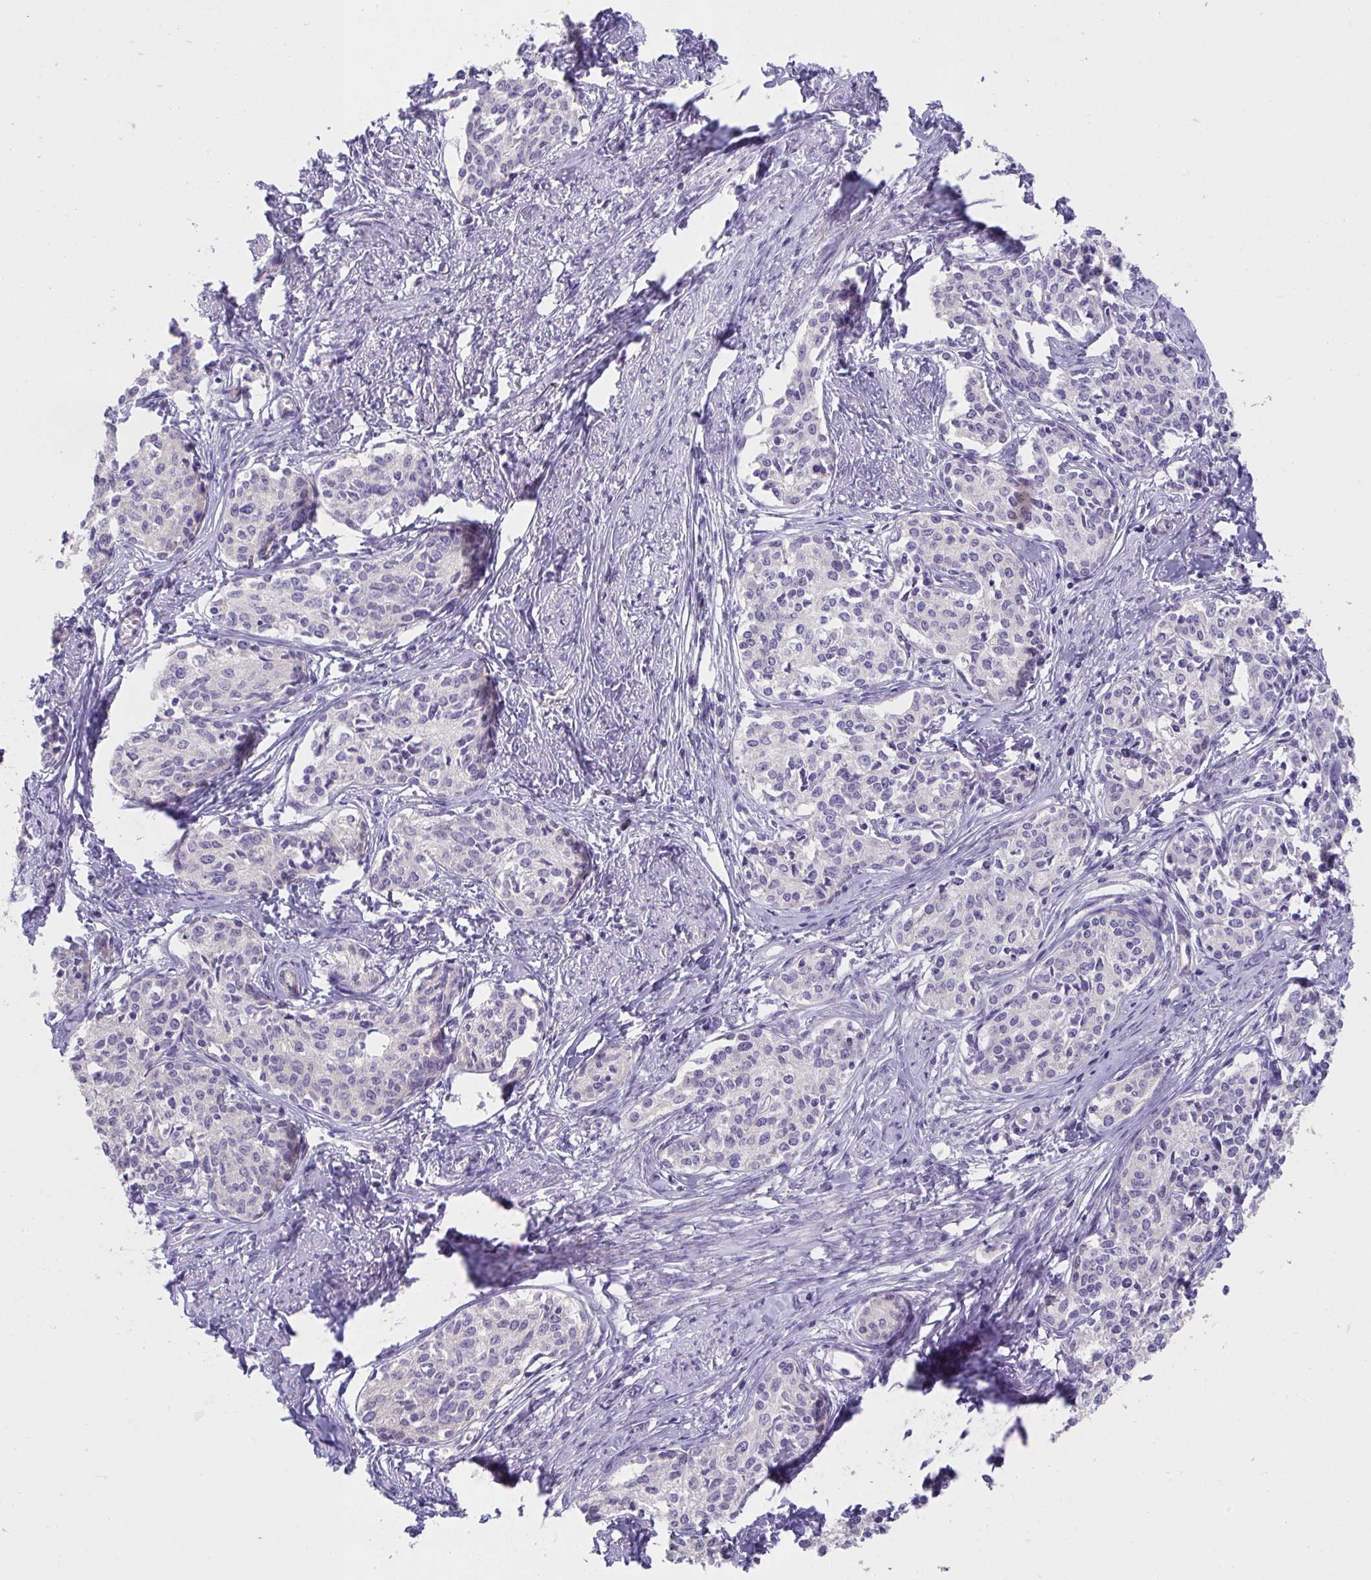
{"staining": {"intensity": "negative", "quantity": "none", "location": "none"}, "tissue": "cervical cancer", "cell_type": "Tumor cells", "image_type": "cancer", "snomed": [{"axis": "morphology", "description": "Squamous cell carcinoma, NOS"}, {"axis": "morphology", "description": "Adenocarcinoma, NOS"}, {"axis": "topography", "description": "Cervix"}], "caption": "High magnification brightfield microscopy of cervical cancer (adenocarcinoma) stained with DAB (3,3'-diaminobenzidine) (brown) and counterstained with hematoxylin (blue): tumor cells show no significant expression.", "gene": "CXCR1", "patient": {"sex": "female", "age": 52}}